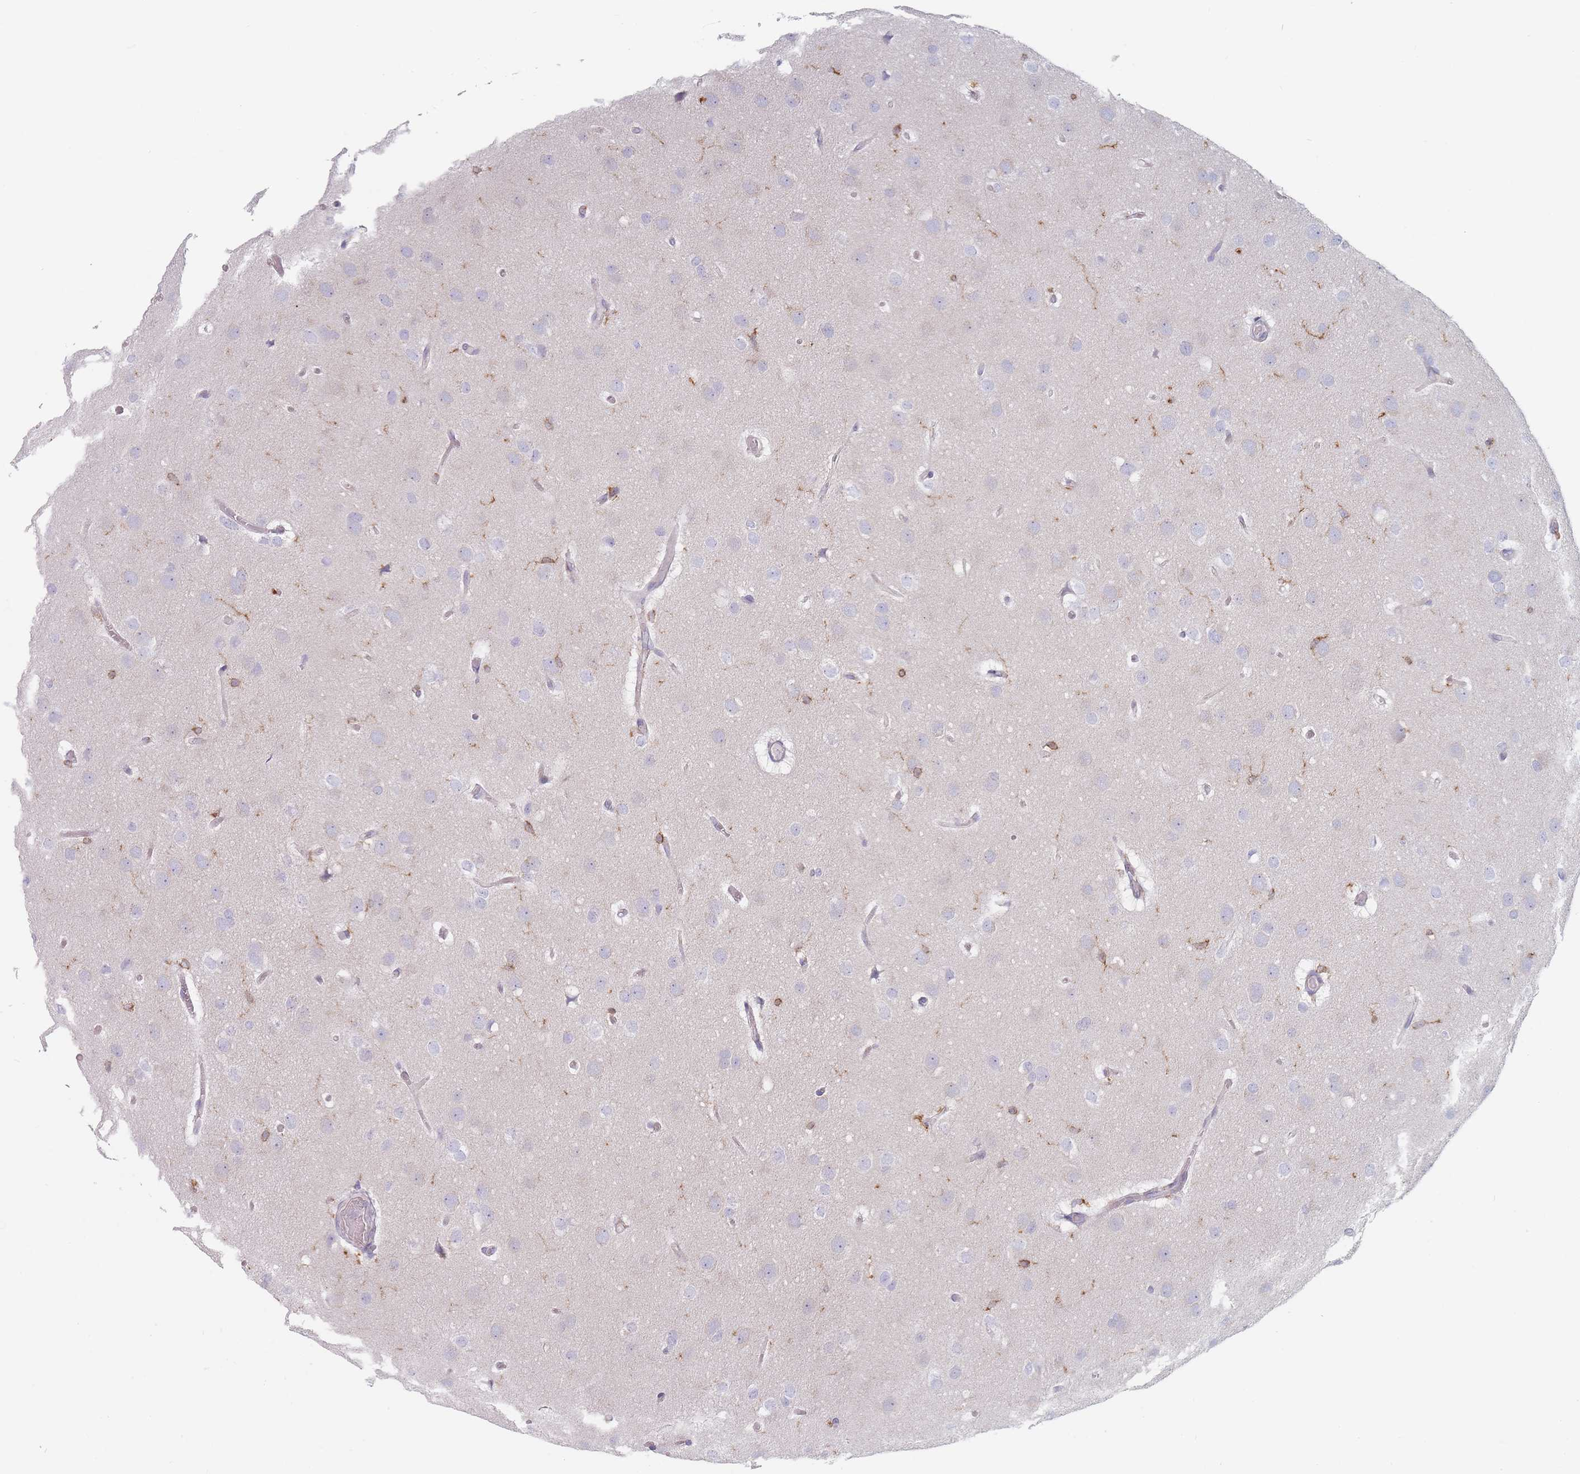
{"staining": {"intensity": "negative", "quantity": "none", "location": "none"}, "tissue": "glioma", "cell_type": "Tumor cells", "image_type": "cancer", "snomed": [{"axis": "morphology", "description": "Glioma, malignant, High grade"}, {"axis": "topography", "description": "Brain"}], "caption": "IHC of malignant glioma (high-grade) demonstrates no positivity in tumor cells. (DAB (3,3'-diaminobenzidine) immunohistochemistry (IHC) visualized using brightfield microscopy, high magnification).", "gene": "MAP1S", "patient": {"sex": "female", "age": 50}}